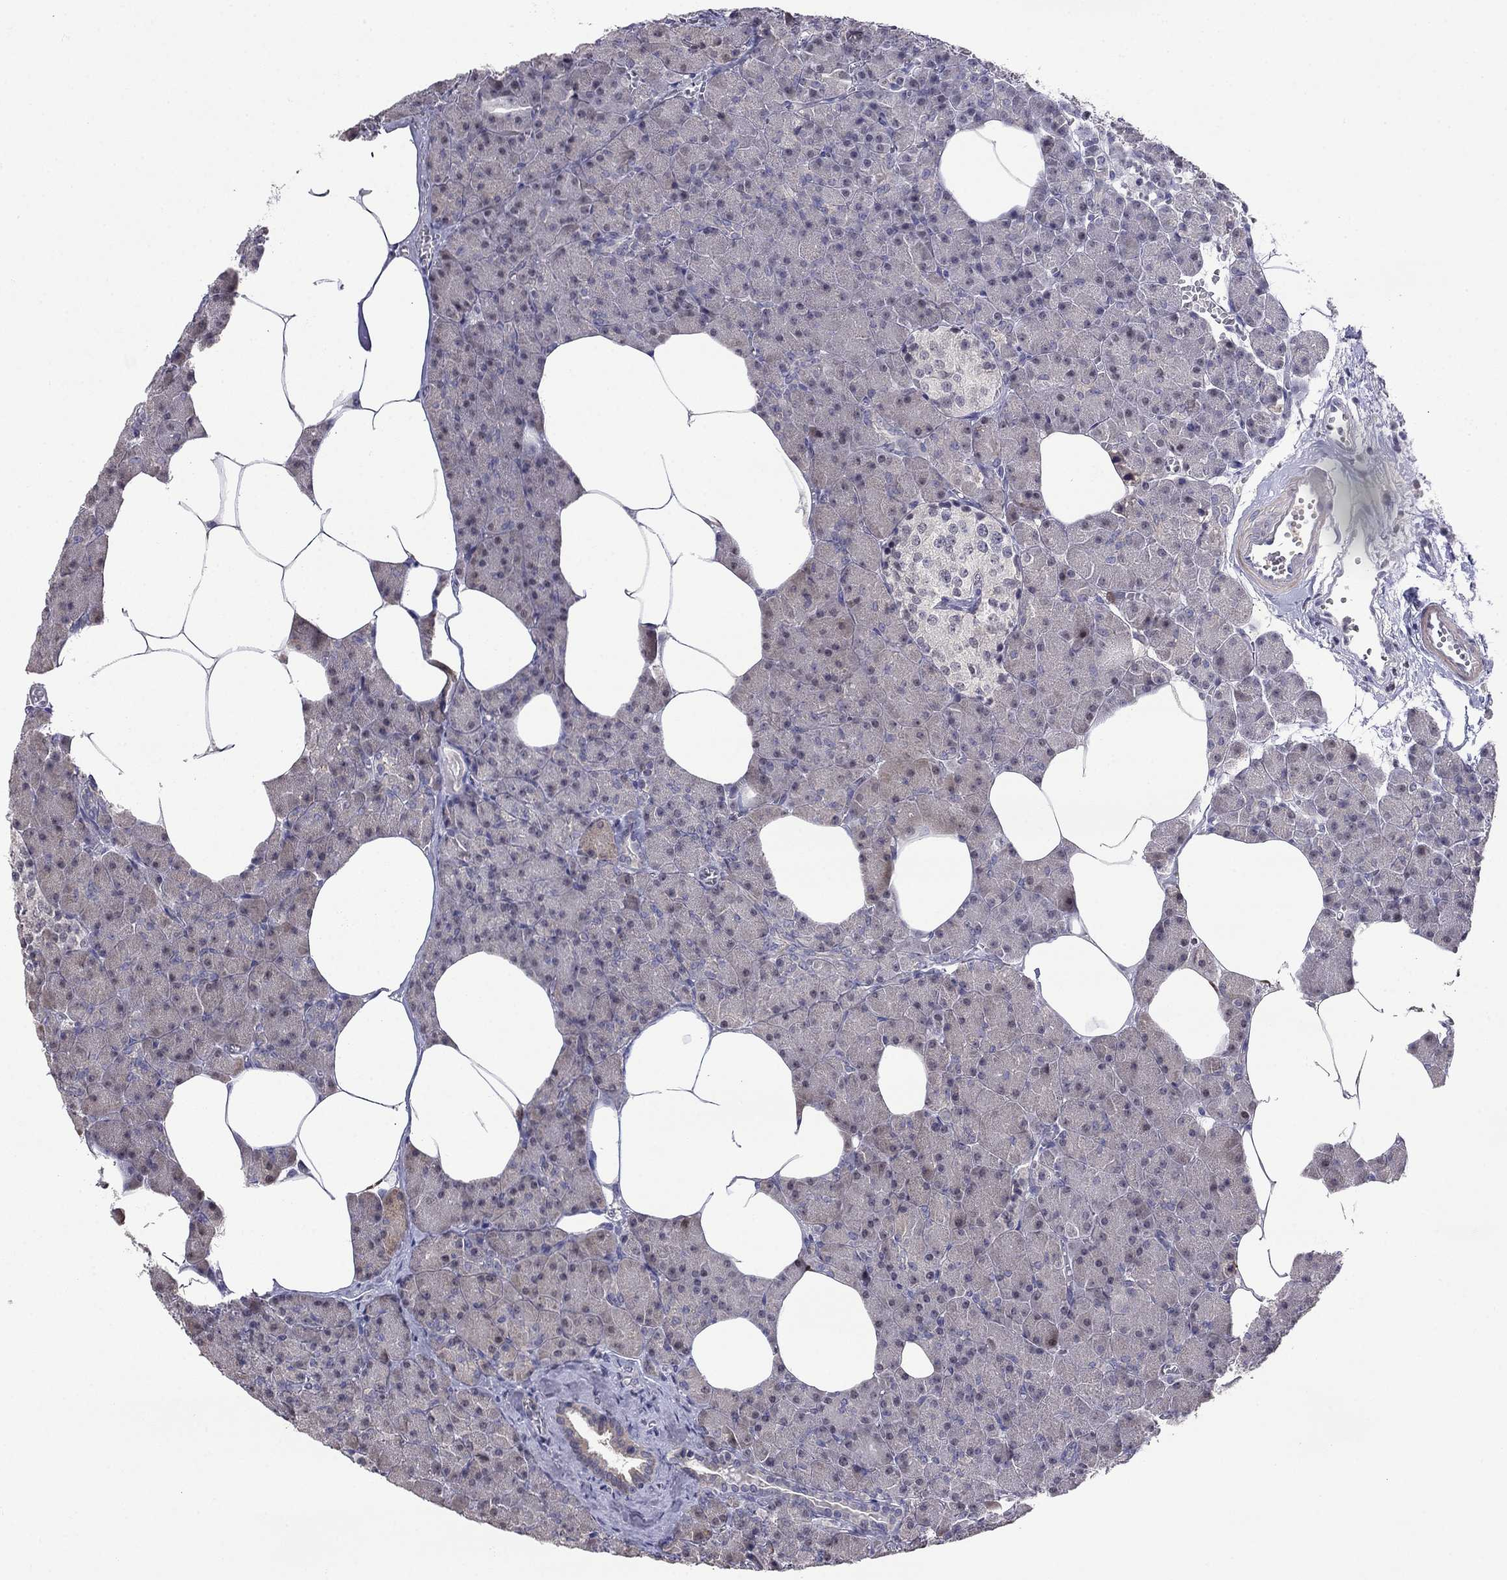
{"staining": {"intensity": "negative", "quantity": "none", "location": "none"}, "tissue": "pancreas", "cell_type": "Exocrine glandular cells", "image_type": "normal", "snomed": [{"axis": "morphology", "description": "Normal tissue, NOS"}, {"axis": "topography", "description": "Pancreas"}], "caption": "IHC micrograph of unremarkable pancreas: pancreas stained with DAB demonstrates no significant protein positivity in exocrine glandular cells. (Stains: DAB (3,3'-diaminobenzidine) IHC with hematoxylin counter stain, Microscopy: brightfield microscopy at high magnification).", "gene": "LRRC39", "patient": {"sex": "female", "age": 45}}